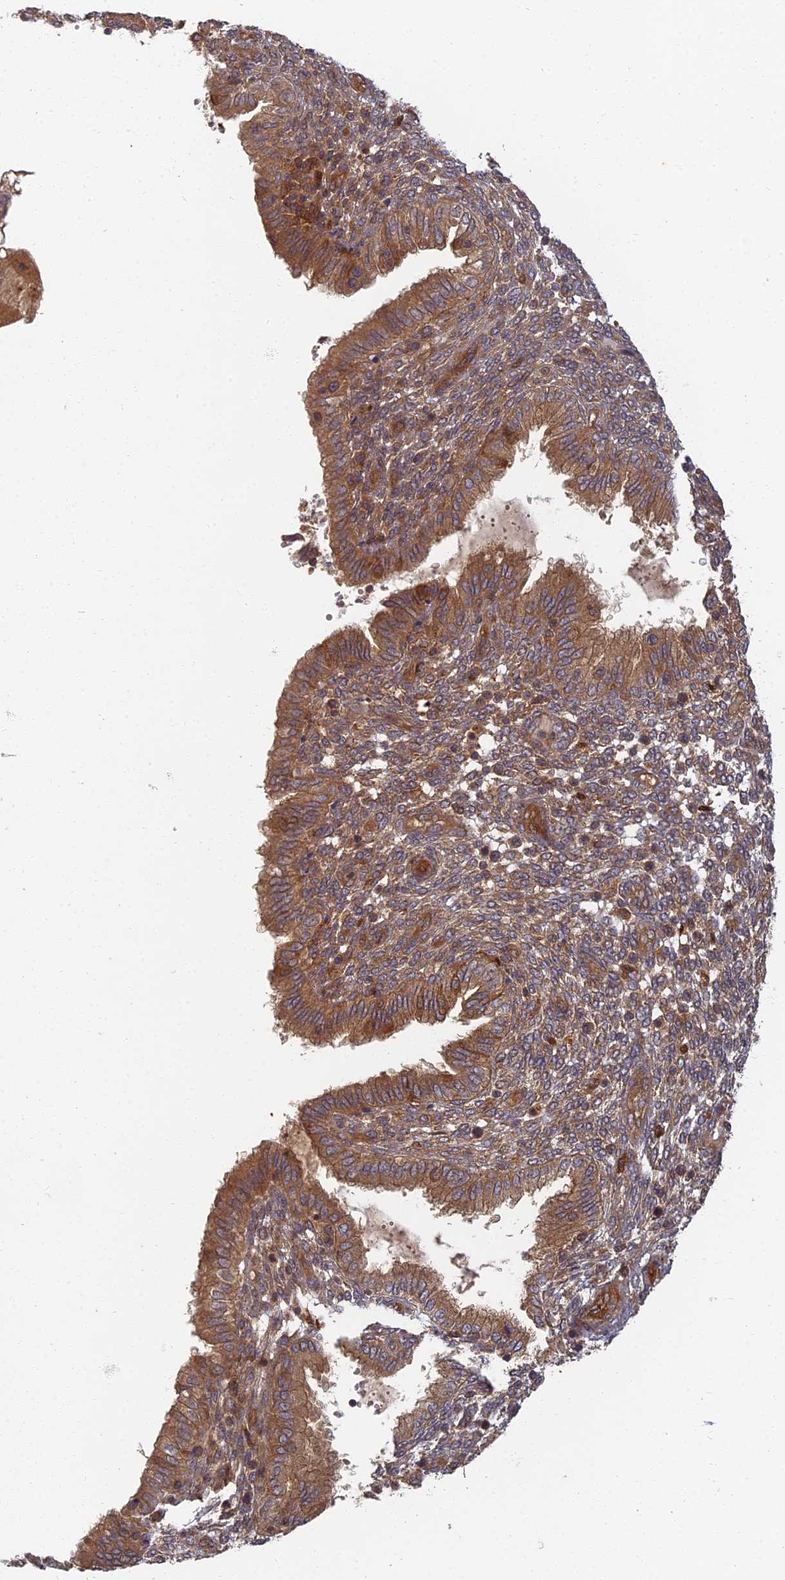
{"staining": {"intensity": "moderate", "quantity": "25%-75%", "location": "cytoplasmic/membranous"}, "tissue": "endometrium", "cell_type": "Cells in endometrial stroma", "image_type": "normal", "snomed": [{"axis": "morphology", "description": "Normal tissue, NOS"}, {"axis": "topography", "description": "Endometrium"}], "caption": "Immunohistochemistry (IHC) of normal endometrium demonstrates medium levels of moderate cytoplasmic/membranous staining in about 25%-75% of cells in endometrial stroma. (DAB IHC, brown staining for protein, blue staining for nuclei).", "gene": "INO80D", "patient": {"sex": "female", "age": 33}}